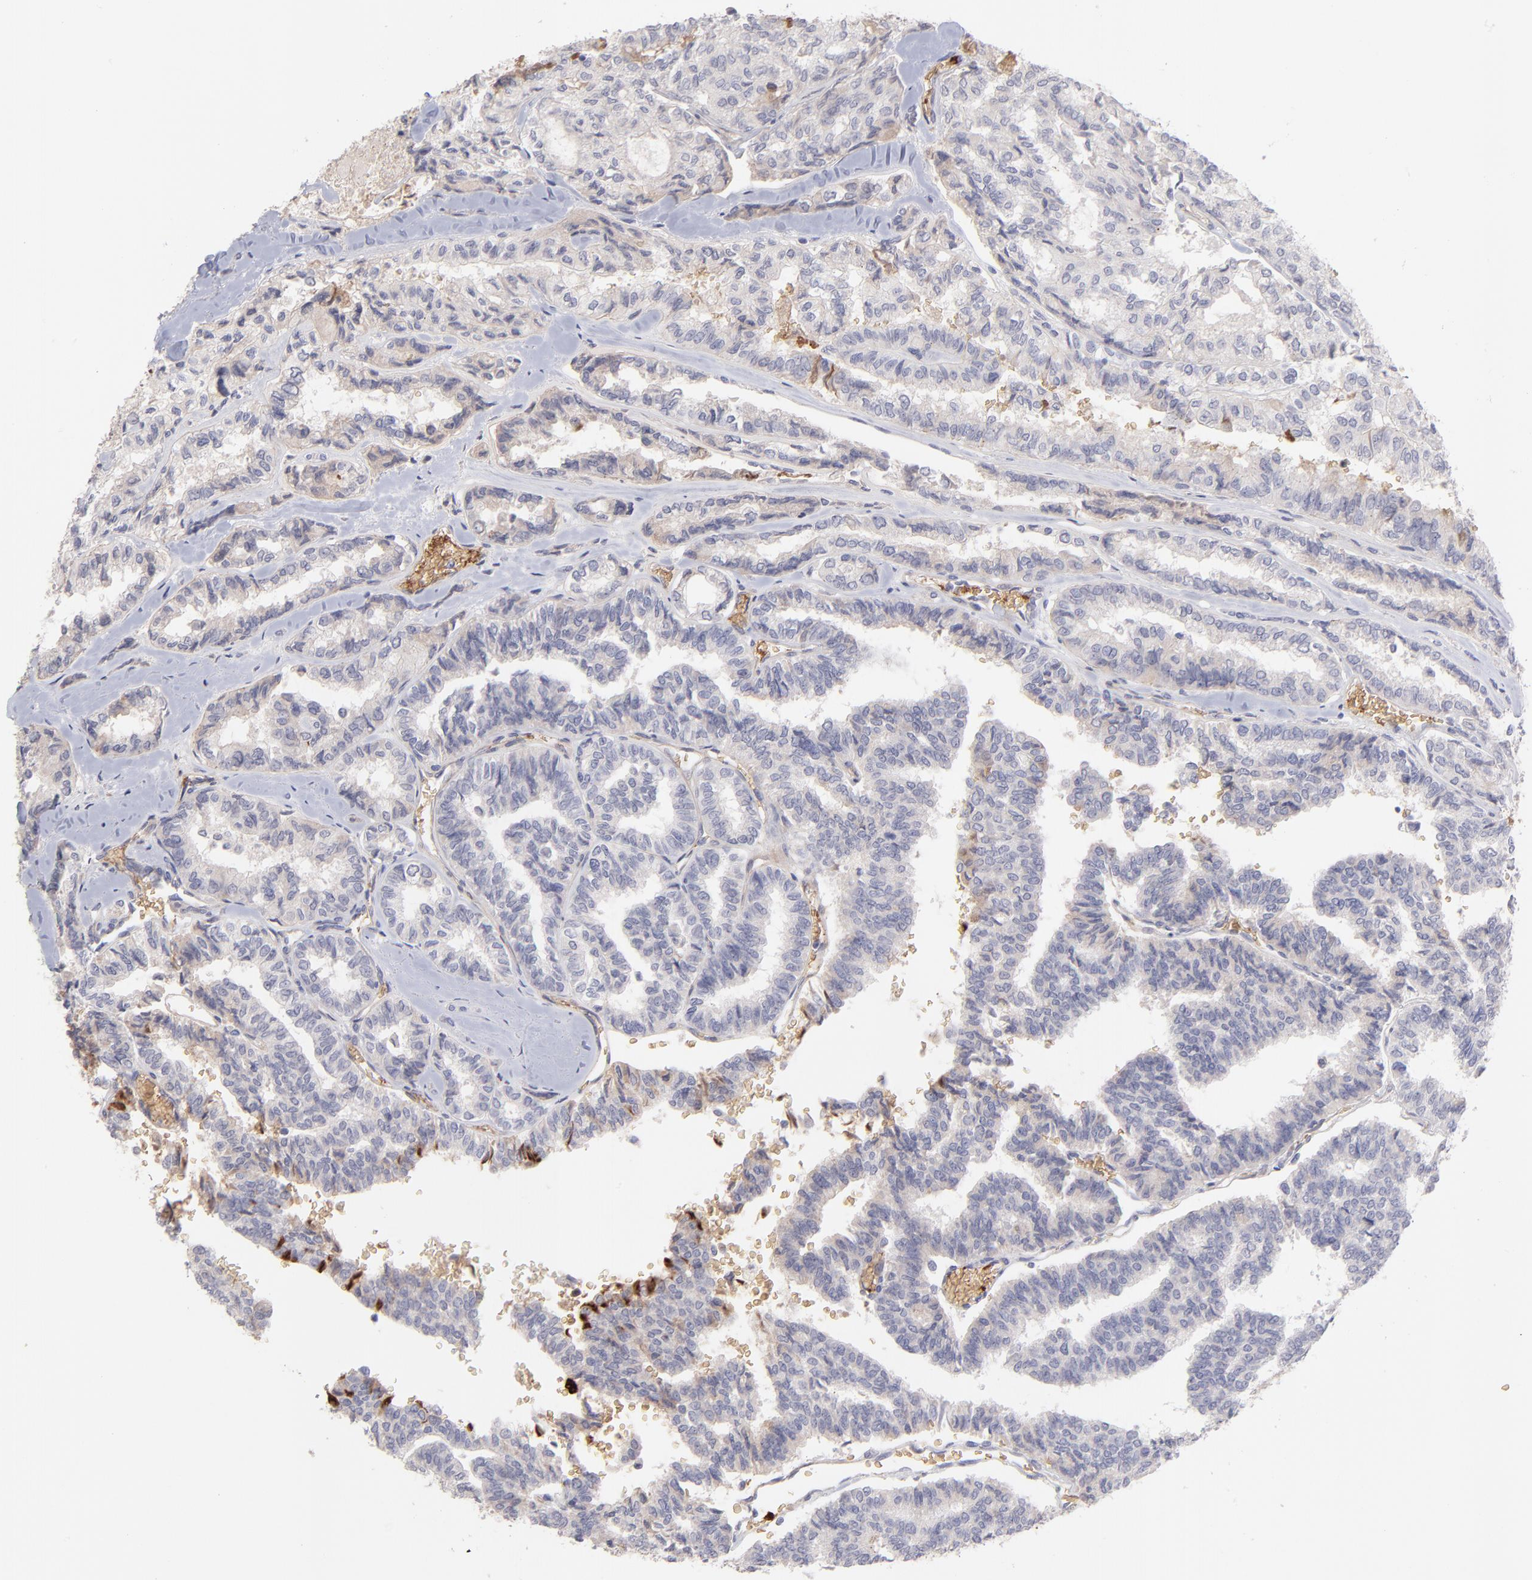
{"staining": {"intensity": "negative", "quantity": "none", "location": "none"}, "tissue": "thyroid cancer", "cell_type": "Tumor cells", "image_type": "cancer", "snomed": [{"axis": "morphology", "description": "Papillary adenocarcinoma, NOS"}, {"axis": "topography", "description": "Thyroid gland"}], "caption": "An IHC image of thyroid cancer (papillary adenocarcinoma) is shown. There is no staining in tumor cells of thyroid cancer (papillary adenocarcinoma). (DAB (3,3'-diaminobenzidine) immunohistochemistry (IHC), high magnification).", "gene": "F13B", "patient": {"sex": "female", "age": 35}}